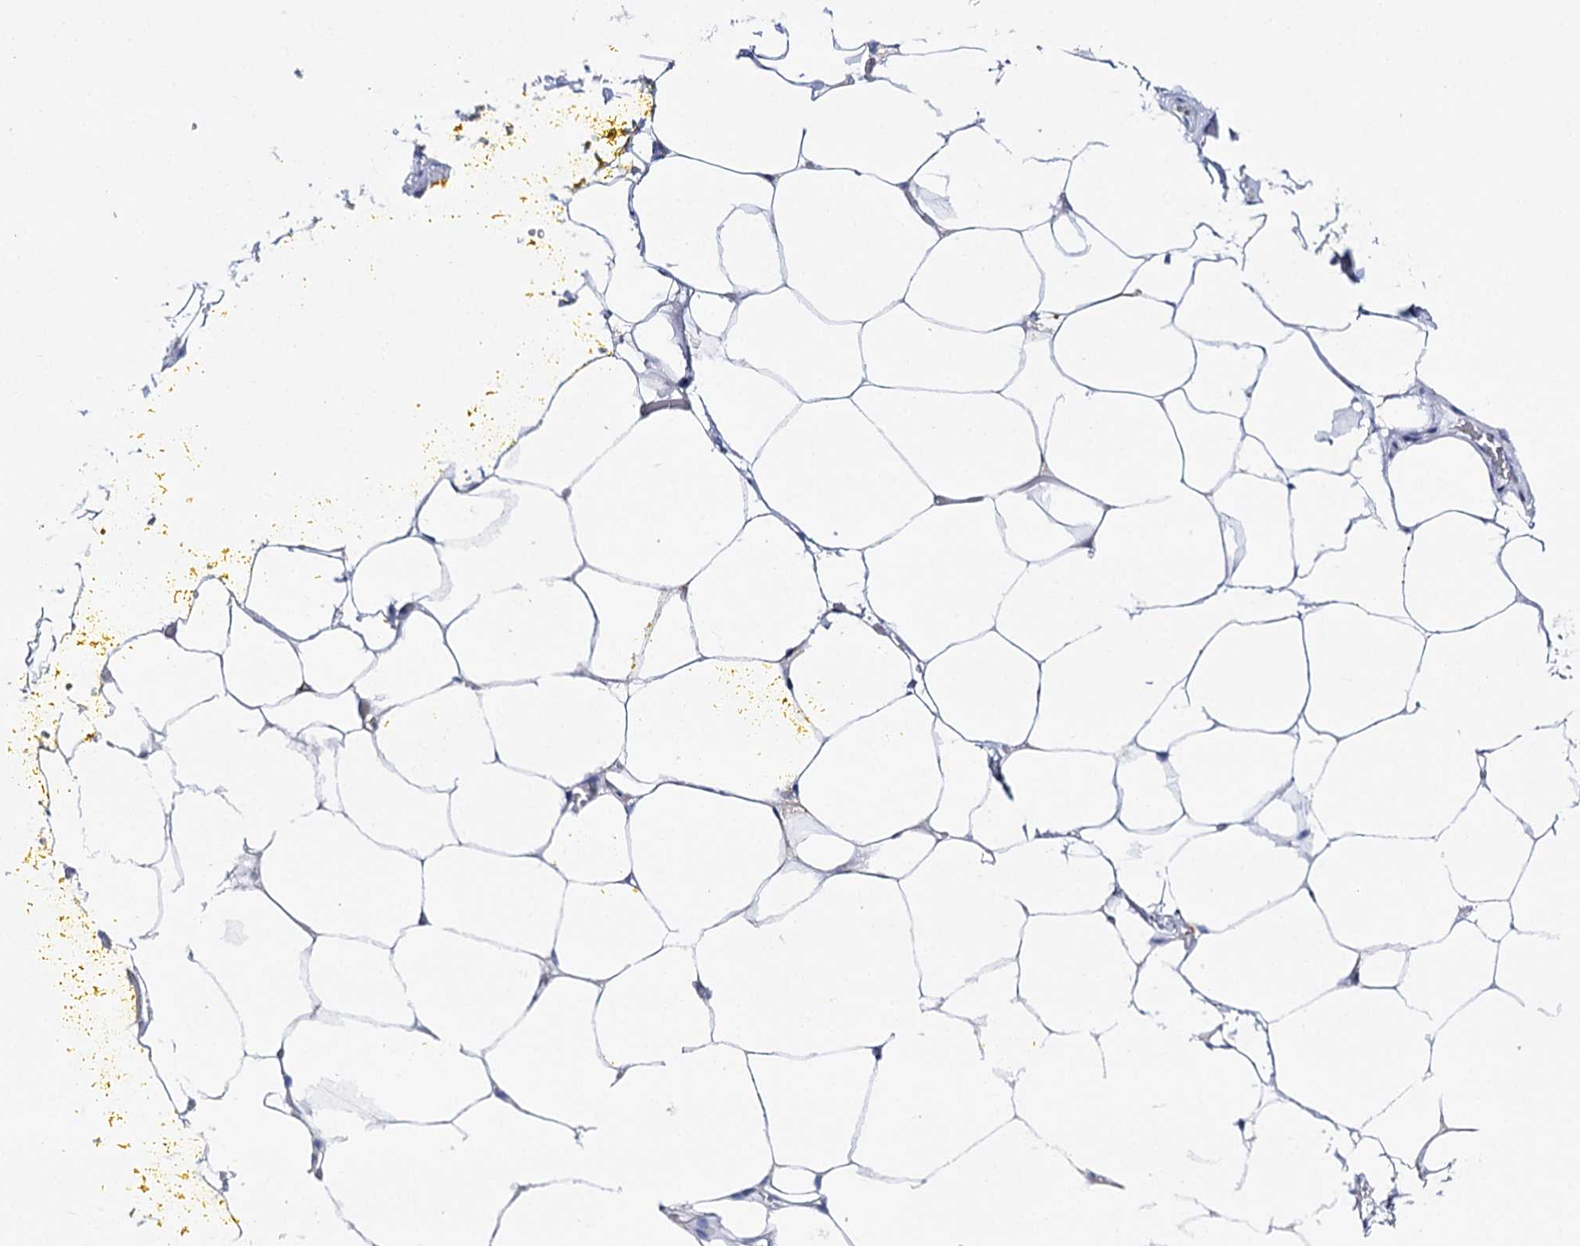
{"staining": {"intensity": "negative", "quantity": "none", "location": "none"}, "tissue": "adipose tissue", "cell_type": "Adipocytes", "image_type": "normal", "snomed": [{"axis": "morphology", "description": "Normal tissue, NOS"}, {"axis": "morphology", "description": "Adenocarcinoma, Low grade"}, {"axis": "topography", "description": "Prostate"}, {"axis": "topography", "description": "Peripheral nerve tissue"}], "caption": "This is an immunohistochemistry micrograph of normal human adipose tissue. There is no positivity in adipocytes.", "gene": "UGDH", "patient": {"sex": "male", "age": 63}}